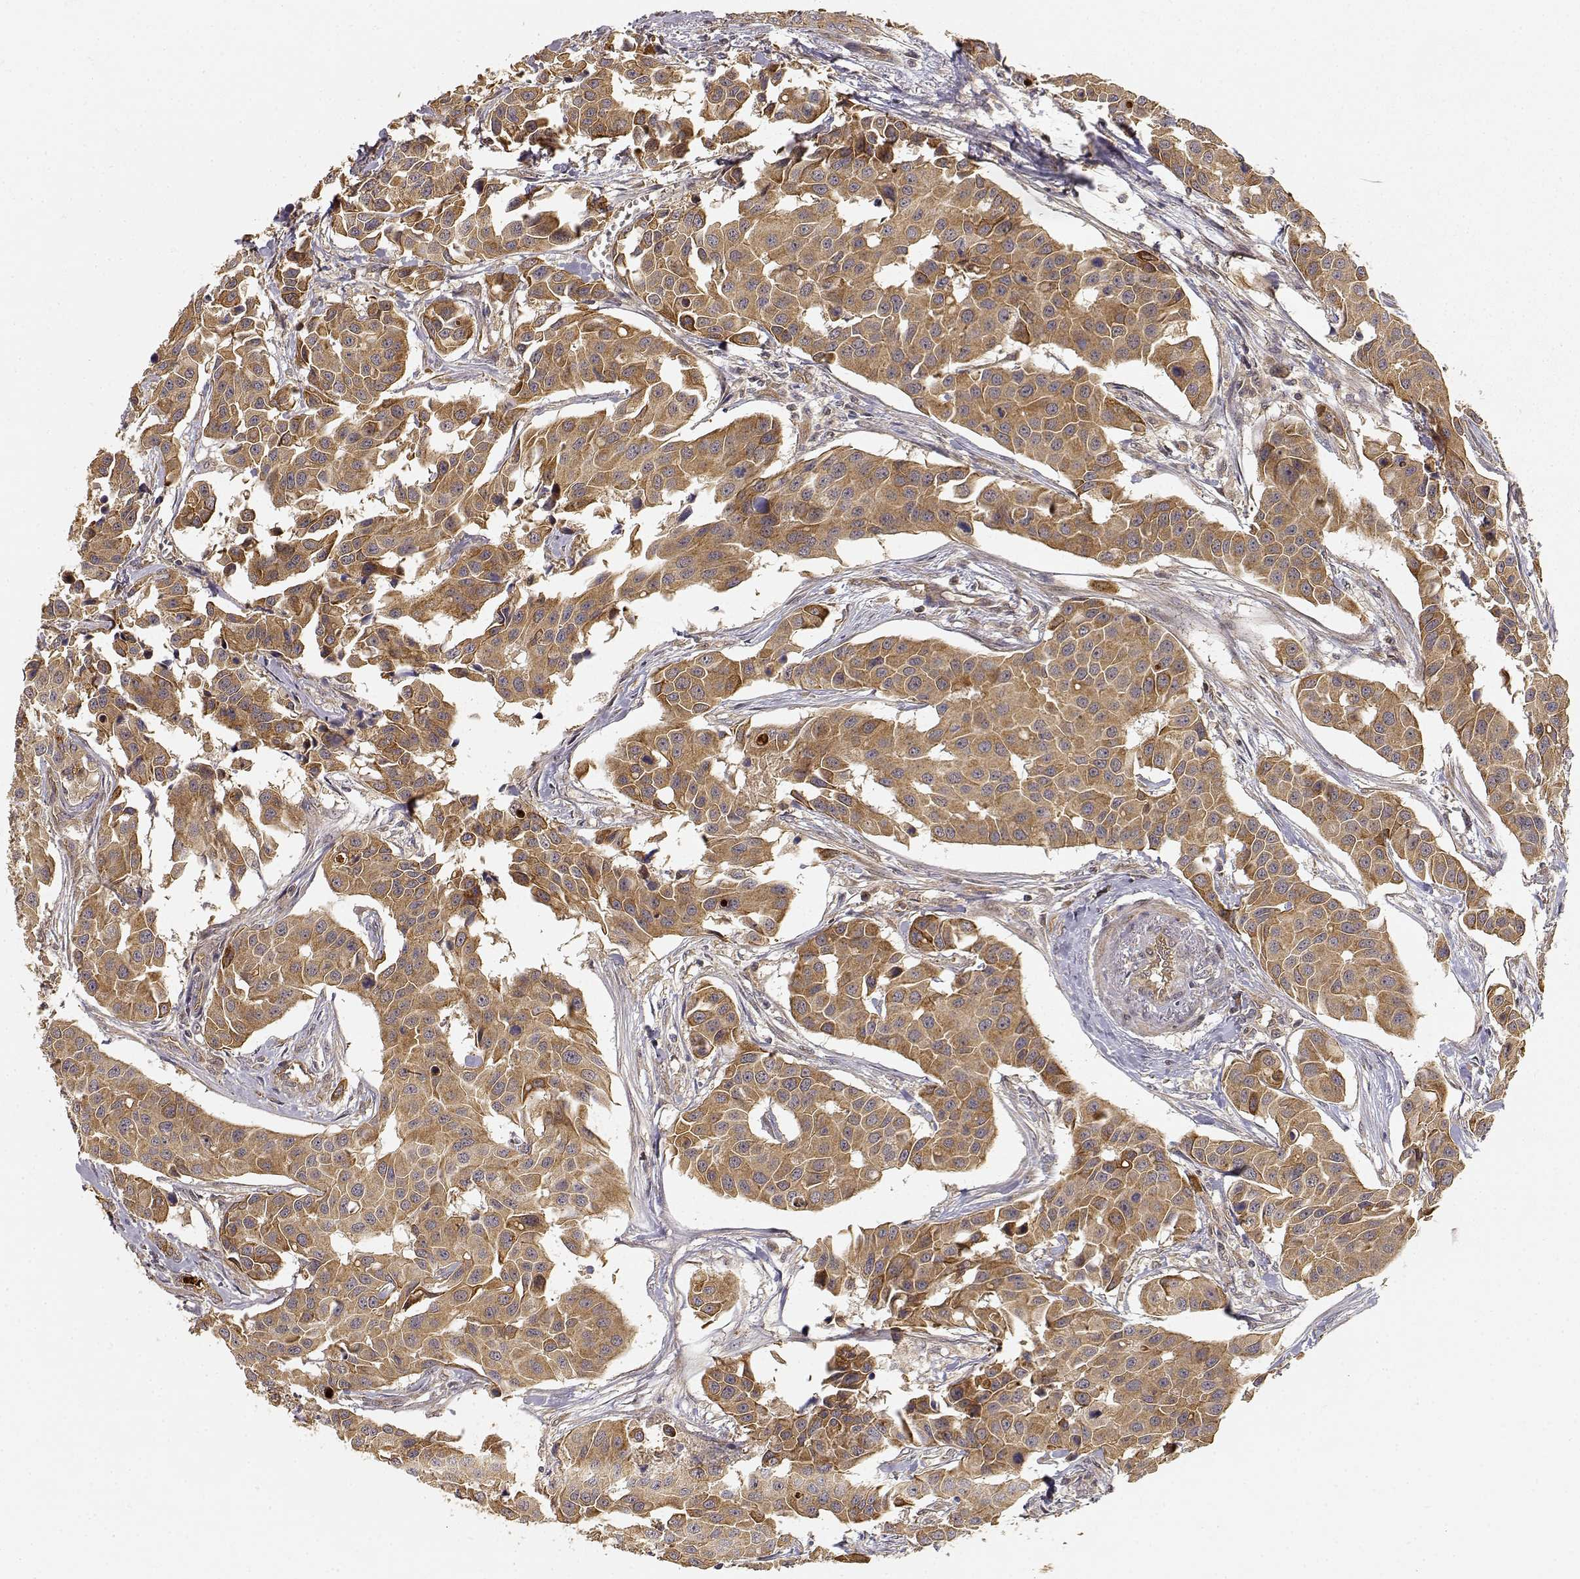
{"staining": {"intensity": "moderate", "quantity": ">75%", "location": "cytoplasmic/membranous"}, "tissue": "head and neck cancer", "cell_type": "Tumor cells", "image_type": "cancer", "snomed": [{"axis": "morphology", "description": "Adenocarcinoma, NOS"}, {"axis": "topography", "description": "Head-Neck"}], "caption": "Adenocarcinoma (head and neck) tissue displays moderate cytoplasmic/membranous expression in about >75% of tumor cells", "gene": "CDK5RAP2", "patient": {"sex": "male", "age": 76}}